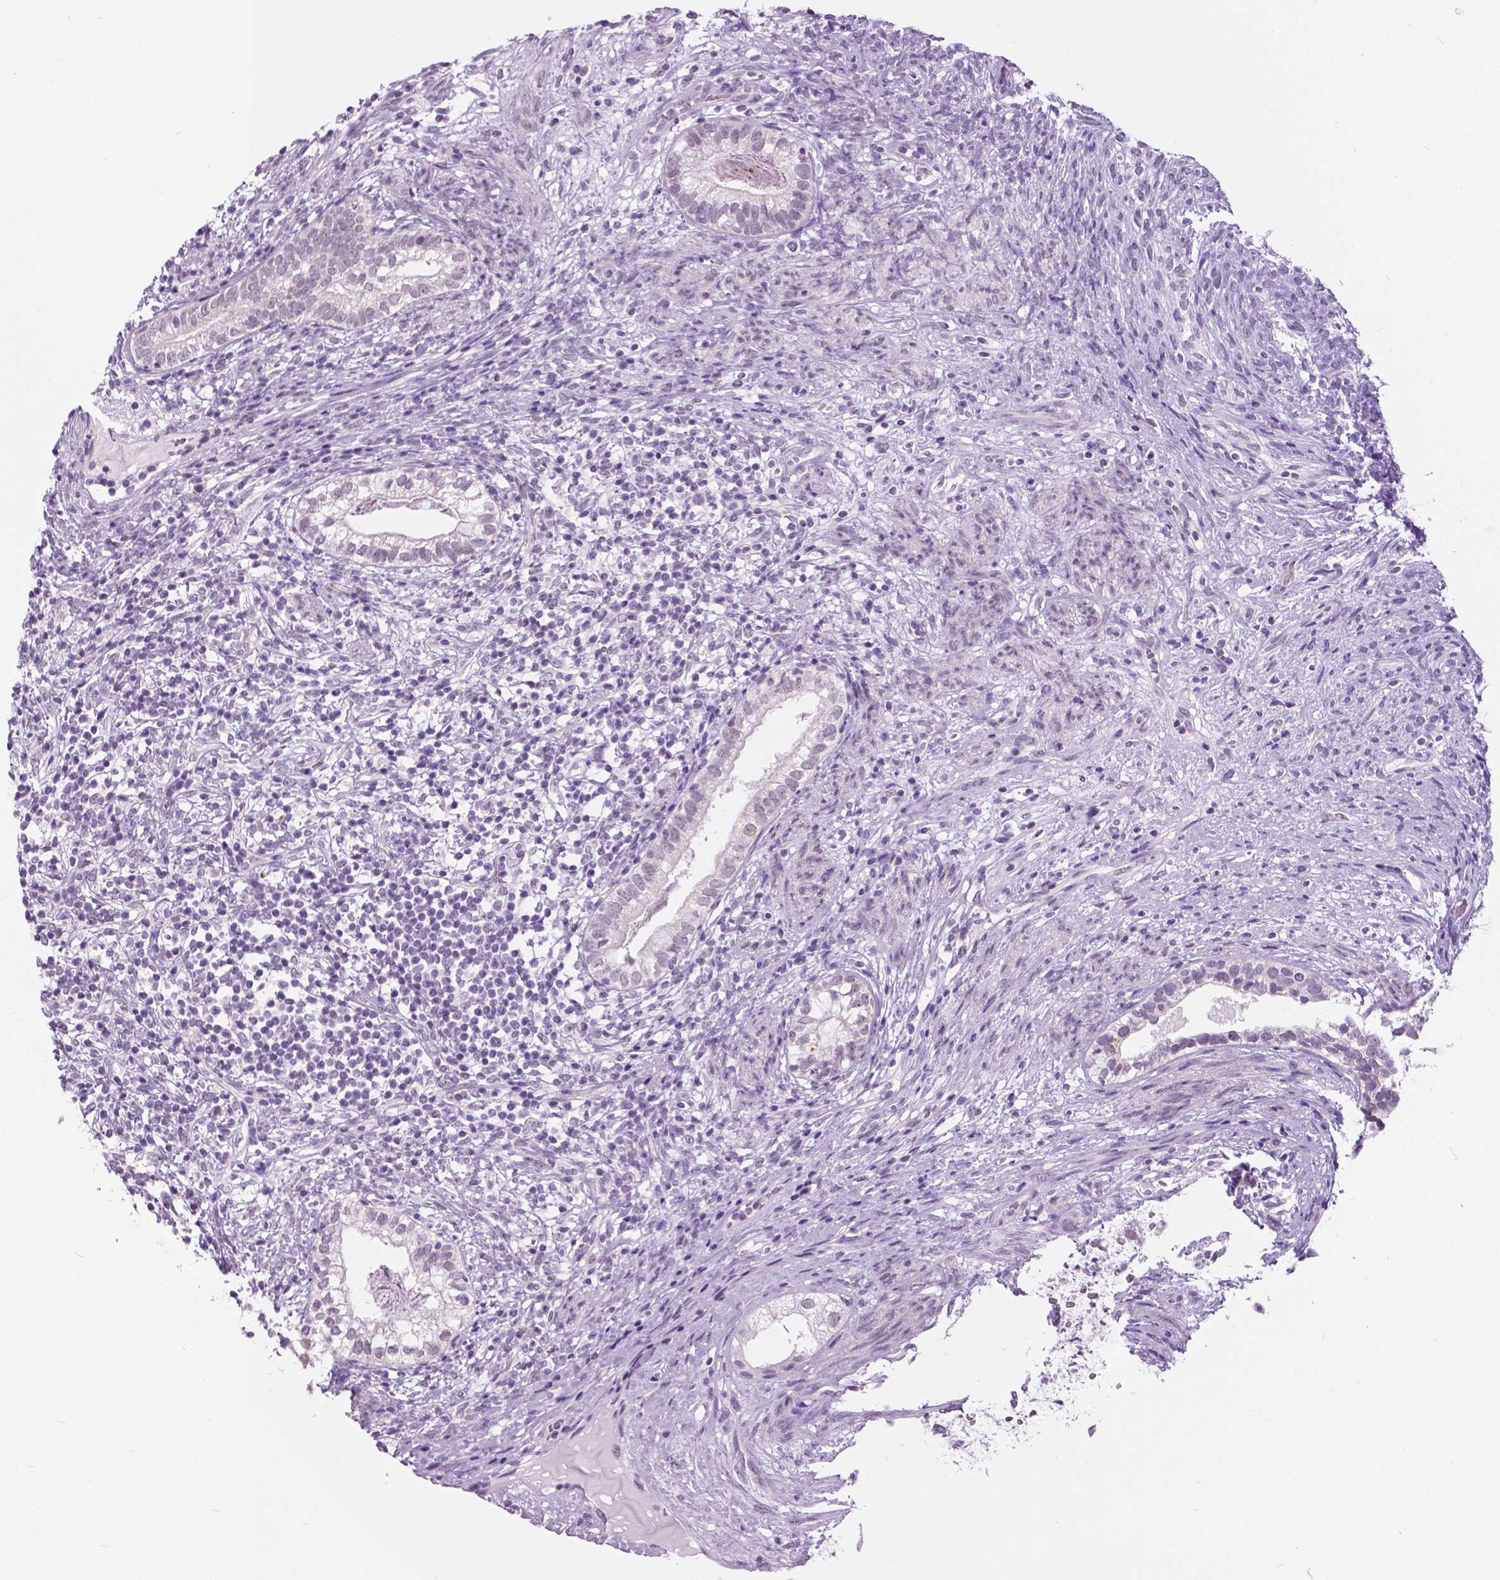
{"staining": {"intensity": "negative", "quantity": "none", "location": "none"}, "tissue": "testis cancer", "cell_type": "Tumor cells", "image_type": "cancer", "snomed": [{"axis": "morphology", "description": "Seminoma, NOS"}, {"axis": "morphology", "description": "Carcinoma, Embryonal, NOS"}, {"axis": "topography", "description": "Testis"}], "caption": "DAB immunohistochemical staining of seminoma (testis) exhibits no significant expression in tumor cells. The staining is performed using DAB brown chromogen with nuclei counter-stained in using hematoxylin.", "gene": "MYOM1", "patient": {"sex": "male", "age": 41}}